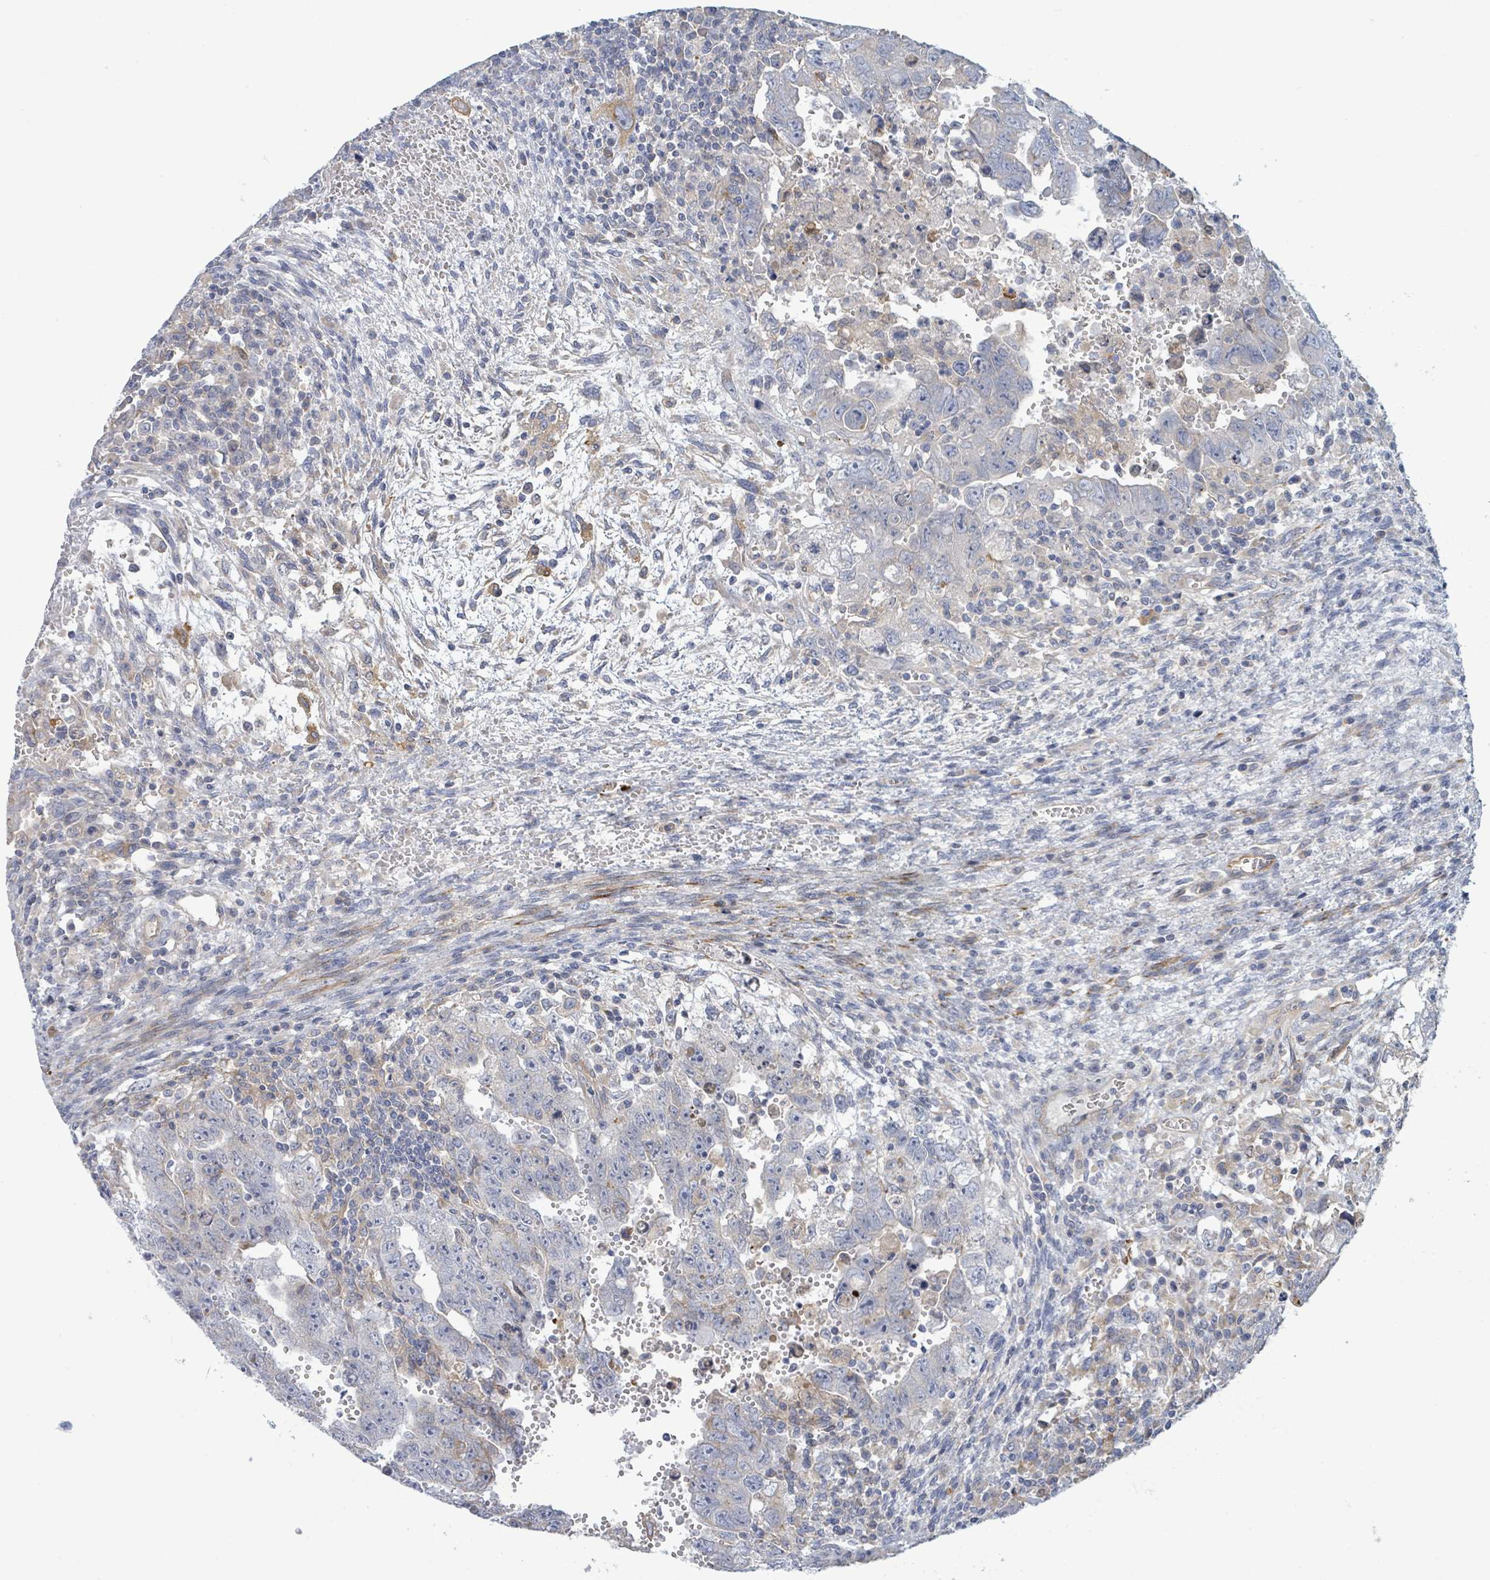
{"staining": {"intensity": "negative", "quantity": "none", "location": "none"}, "tissue": "testis cancer", "cell_type": "Tumor cells", "image_type": "cancer", "snomed": [{"axis": "morphology", "description": "Carcinoma, Embryonal, NOS"}, {"axis": "topography", "description": "Testis"}], "caption": "DAB immunohistochemical staining of testis cancer (embryonal carcinoma) displays no significant positivity in tumor cells.", "gene": "COL13A1", "patient": {"sex": "male", "age": 28}}